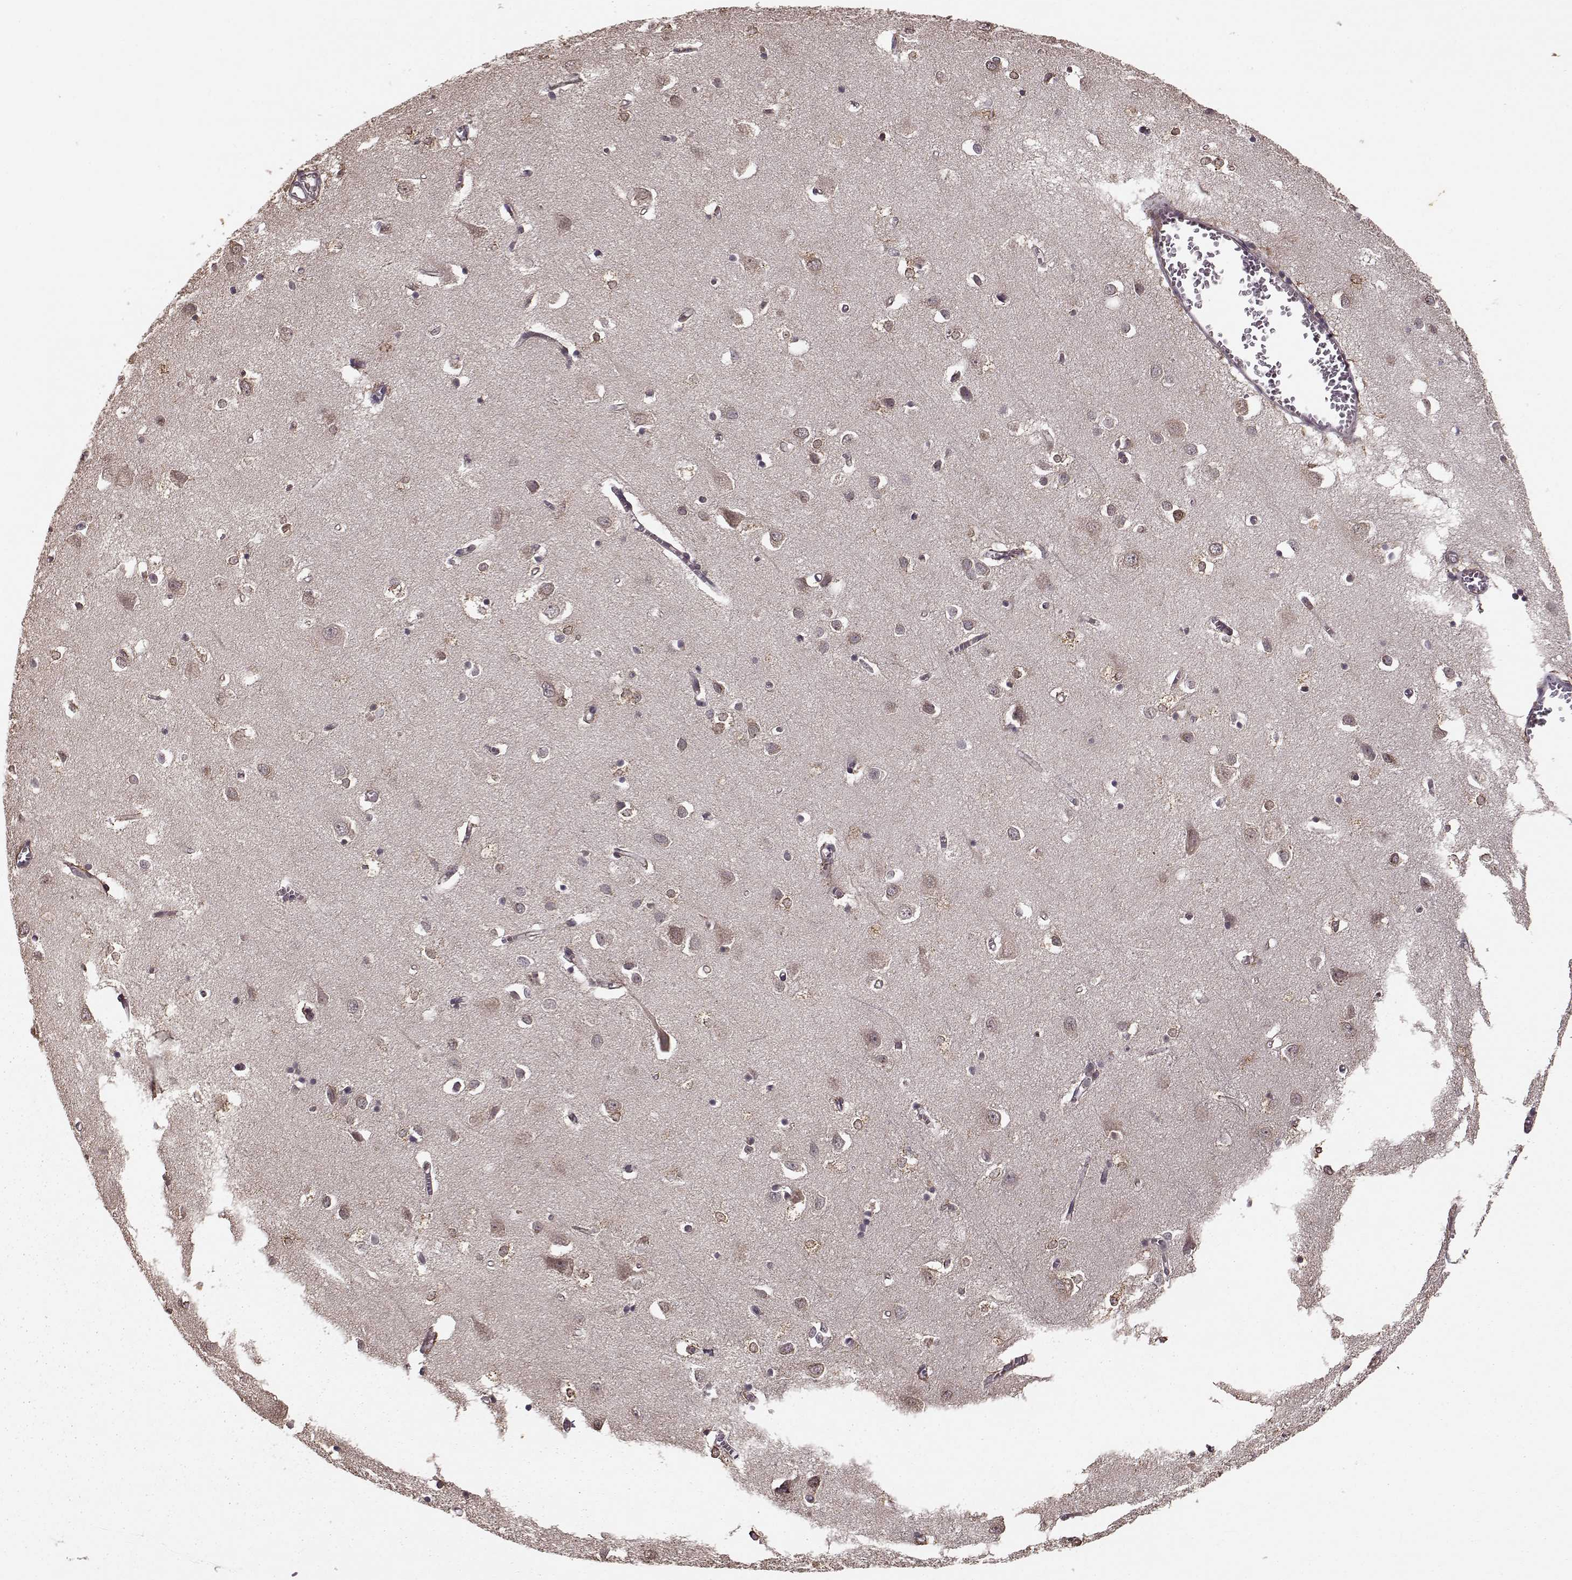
{"staining": {"intensity": "negative", "quantity": "none", "location": "none"}, "tissue": "cerebral cortex", "cell_type": "Endothelial cells", "image_type": "normal", "snomed": [{"axis": "morphology", "description": "Normal tissue, NOS"}, {"axis": "topography", "description": "Cerebral cortex"}], "caption": "Cerebral cortex stained for a protein using IHC exhibits no positivity endothelial cells.", "gene": "YIPF5", "patient": {"sex": "male", "age": 70}}